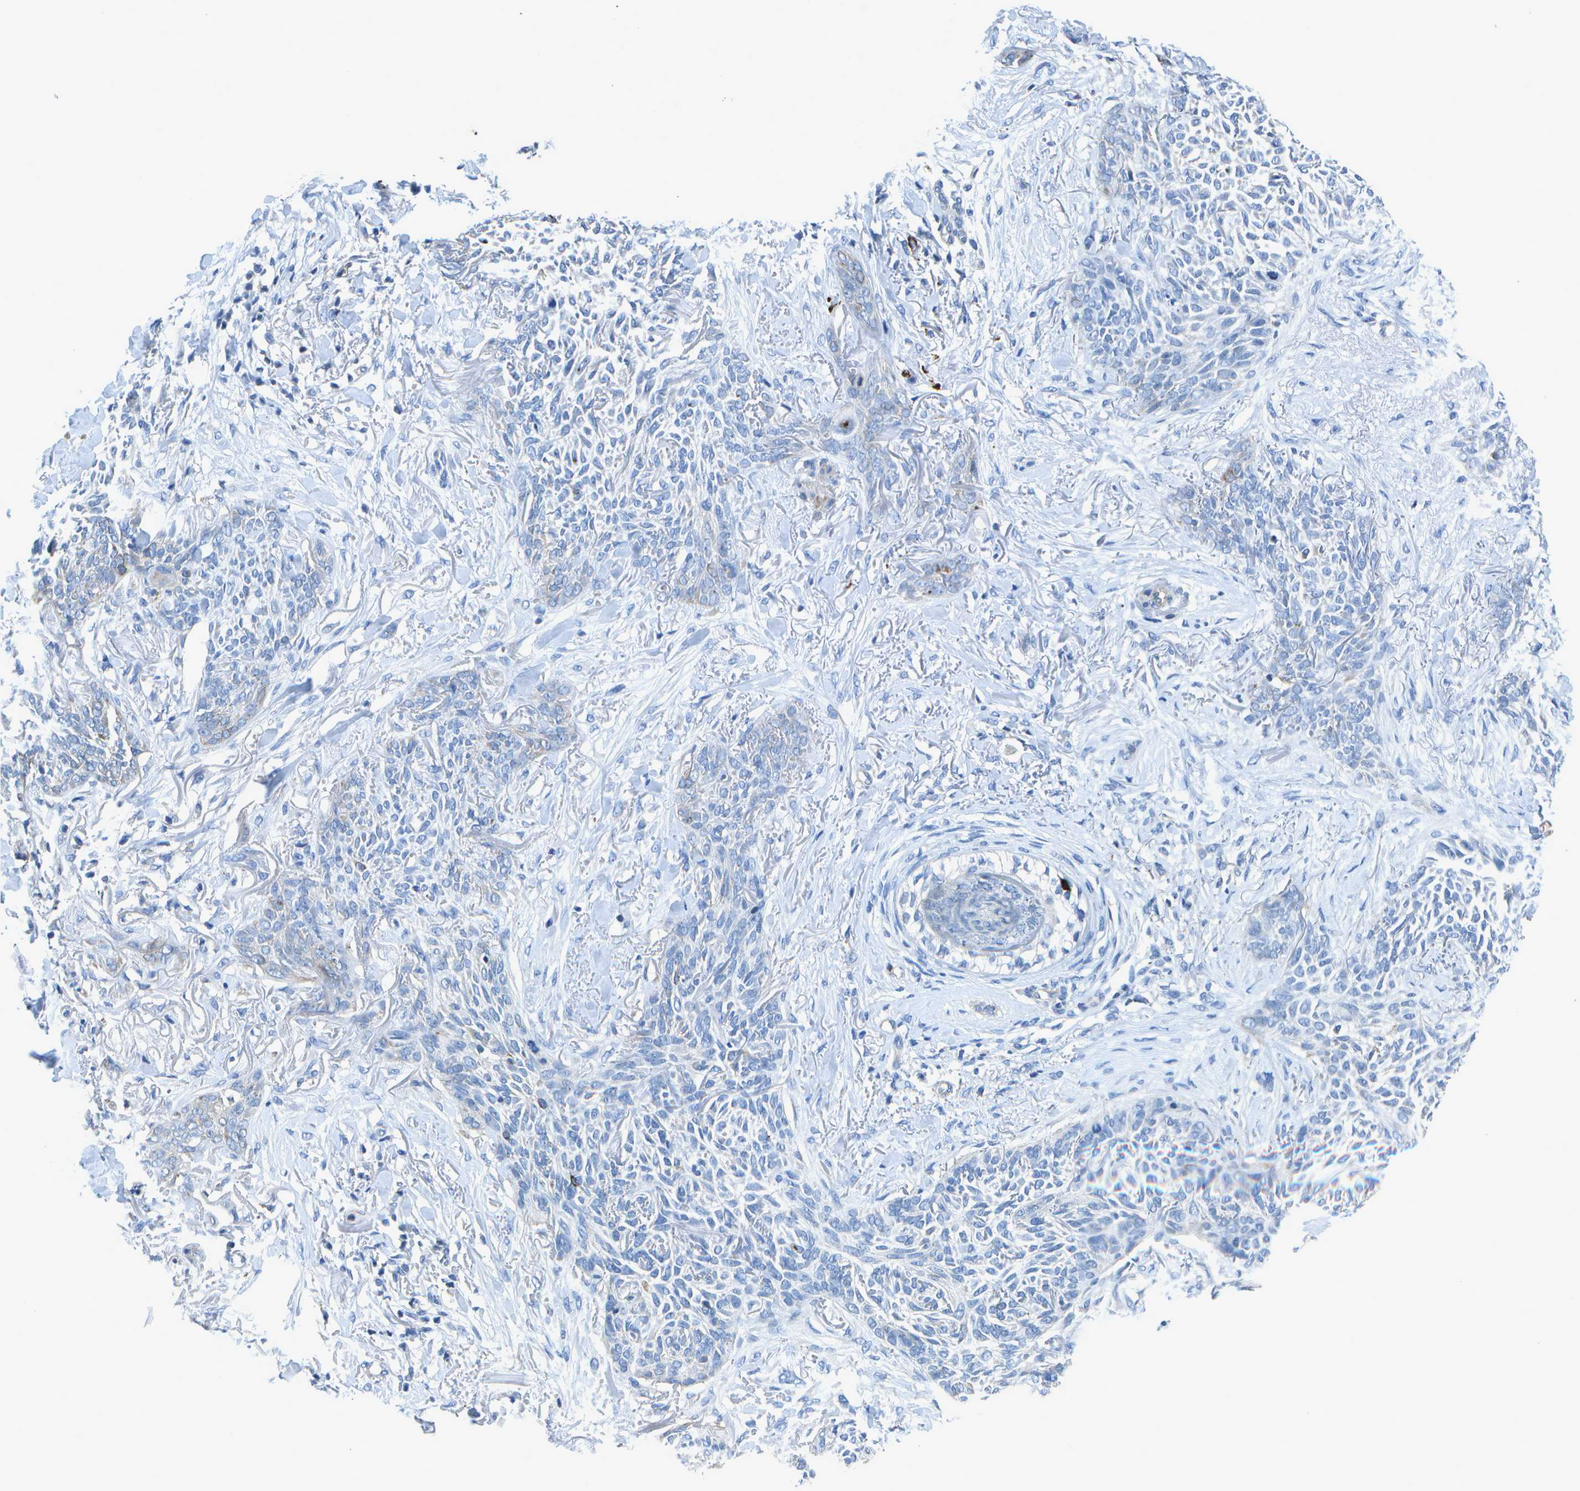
{"staining": {"intensity": "negative", "quantity": "none", "location": "none"}, "tissue": "skin cancer", "cell_type": "Tumor cells", "image_type": "cancer", "snomed": [{"axis": "morphology", "description": "Basal cell carcinoma"}, {"axis": "topography", "description": "Skin"}], "caption": "Immunohistochemistry (IHC) of human skin cancer shows no staining in tumor cells.", "gene": "DCT", "patient": {"sex": "female", "age": 84}}